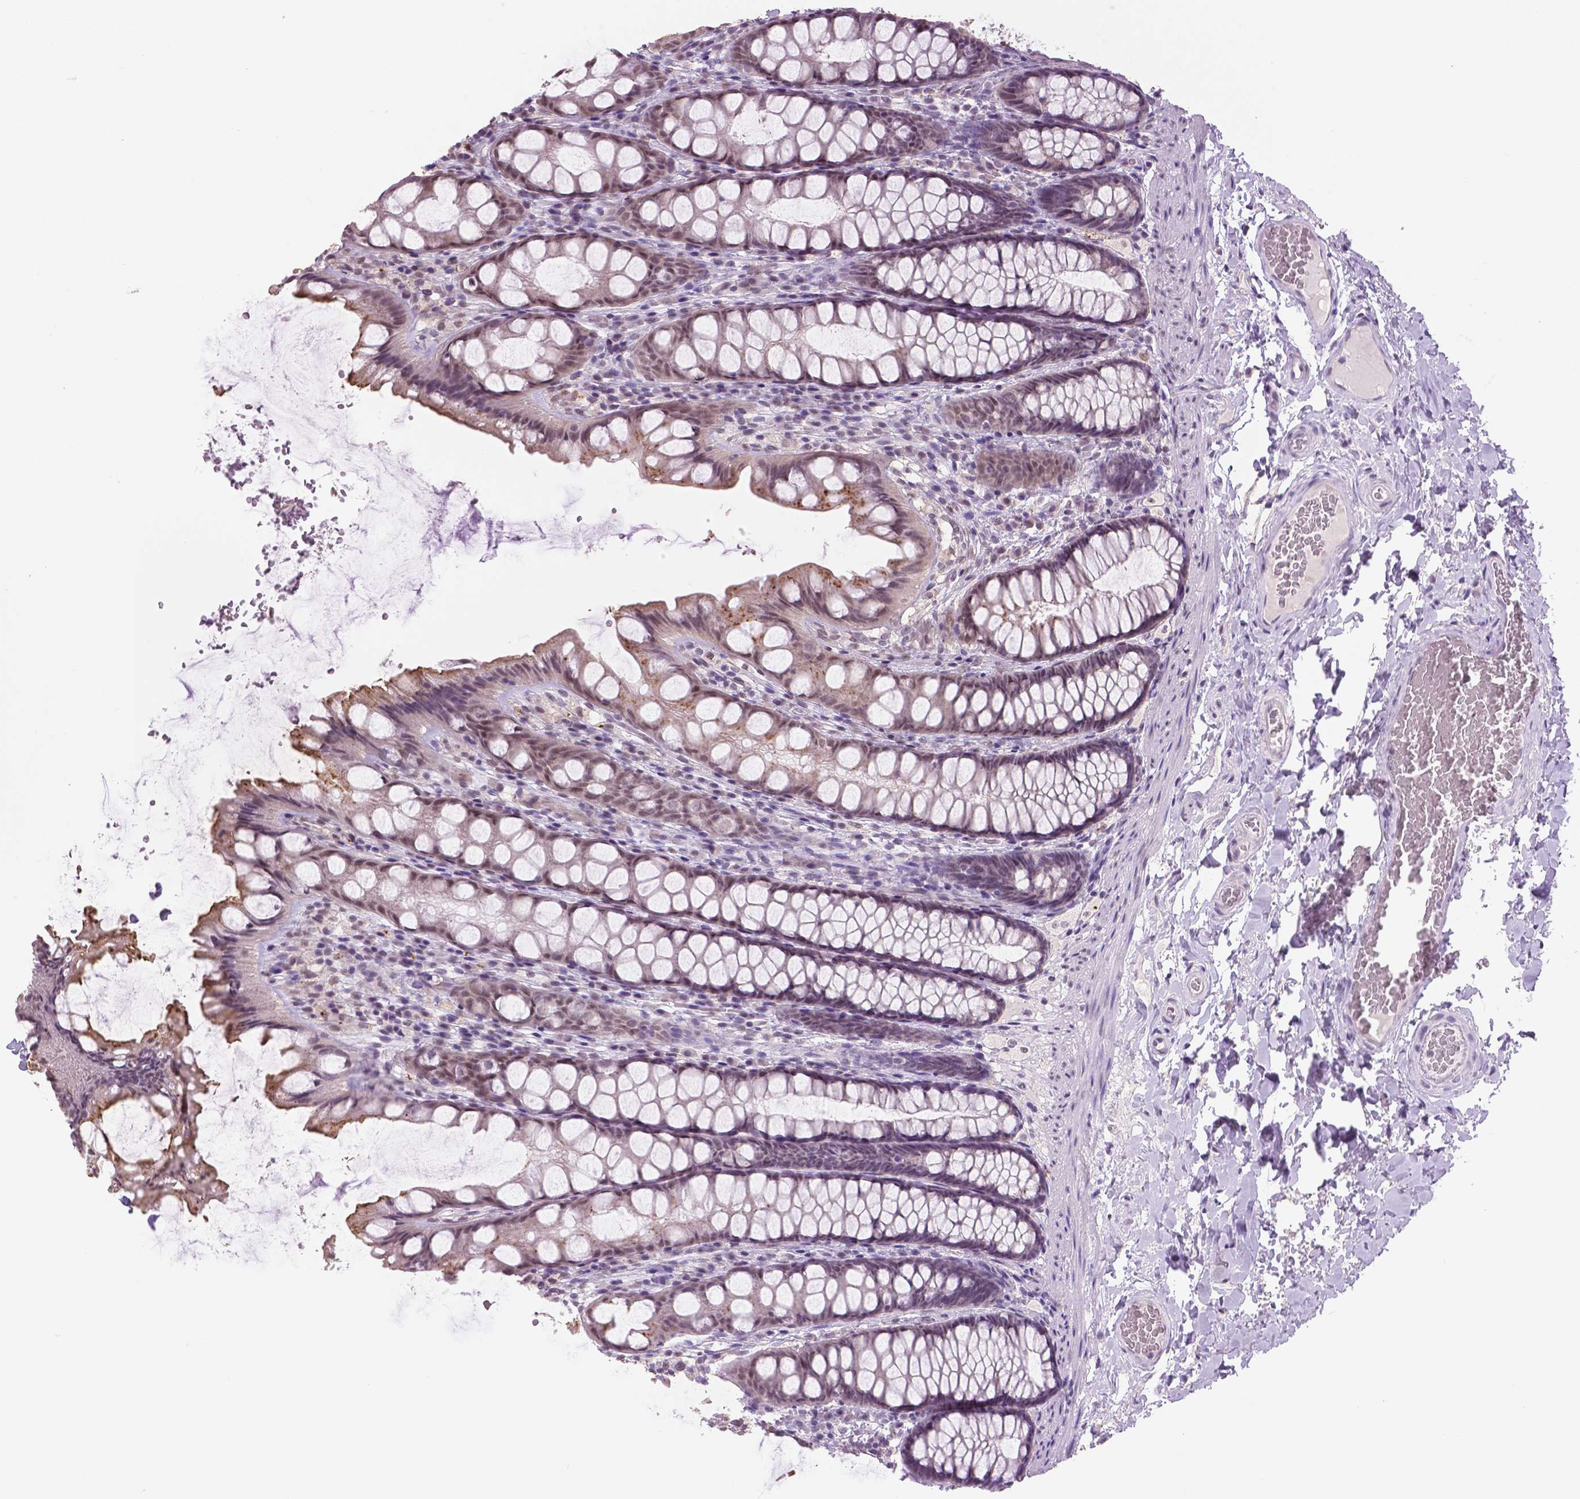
{"staining": {"intensity": "negative", "quantity": "none", "location": "none"}, "tissue": "colon", "cell_type": "Endothelial cells", "image_type": "normal", "snomed": [{"axis": "morphology", "description": "Normal tissue, NOS"}, {"axis": "topography", "description": "Colon"}], "caption": "High power microscopy photomicrograph of an immunohistochemistry (IHC) photomicrograph of benign colon, revealing no significant positivity in endothelial cells.", "gene": "IGF2BP1", "patient": {"sex": "male", "age": 47}}